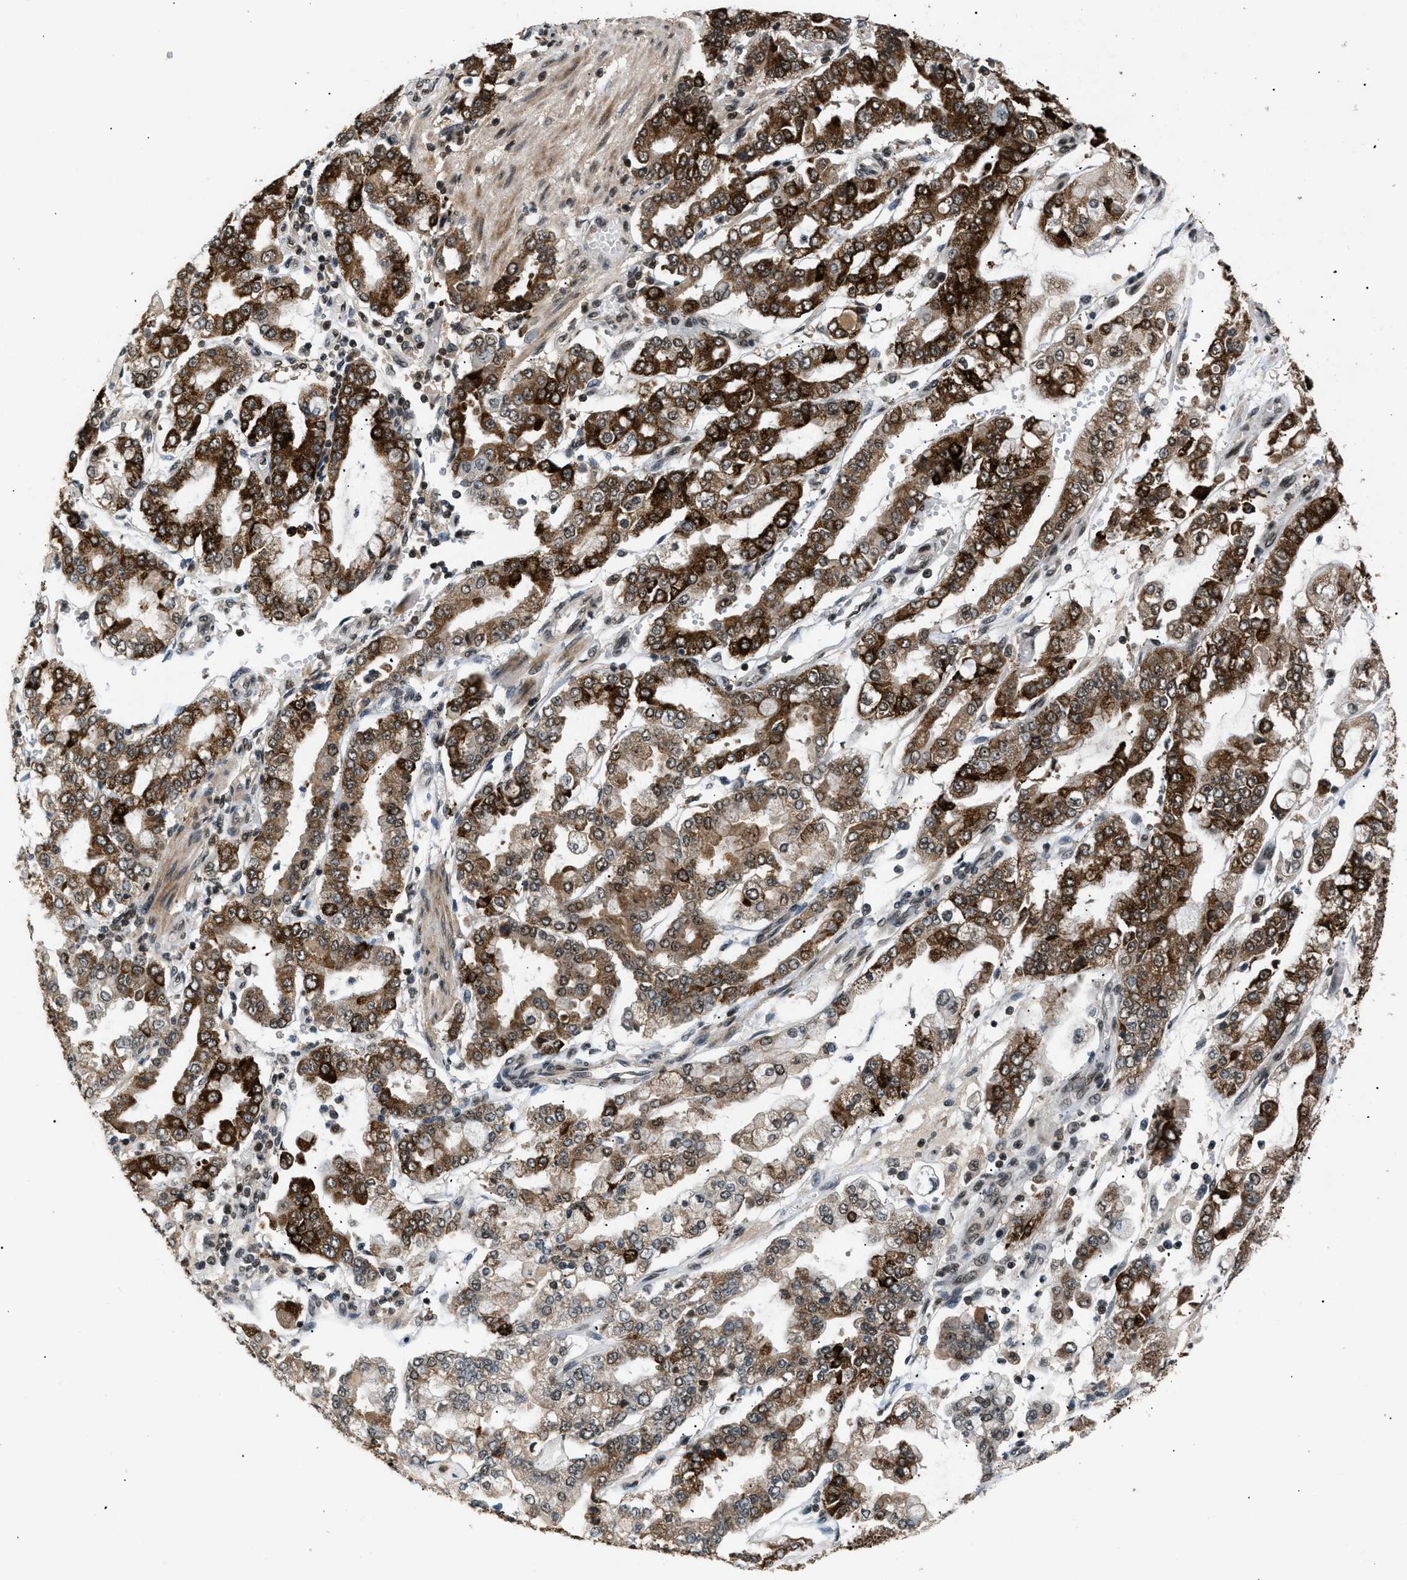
{"staining": {"intensity": "strong", "quantity": ">75%", "location": "cytoplasmic/membranous"}, "tissue": "stomach cancer", "cell_type": "Tumor cells", "image_type": "cancer", "snomed": [{"axis": "morphology", "description": "Adenocarcinoma, NOS"}, {"axis": "topography", "description": "Stomach"}], "caption": "Immunohistochemistry image of adenocarcinoma (stomach) stained for a protein (brown), which shows high levels of strong cytoplasmic/membranous expression in about >75% of tumor cells.", "gene": "RBM5", "patient": {"sex": "male", "age": 76}}